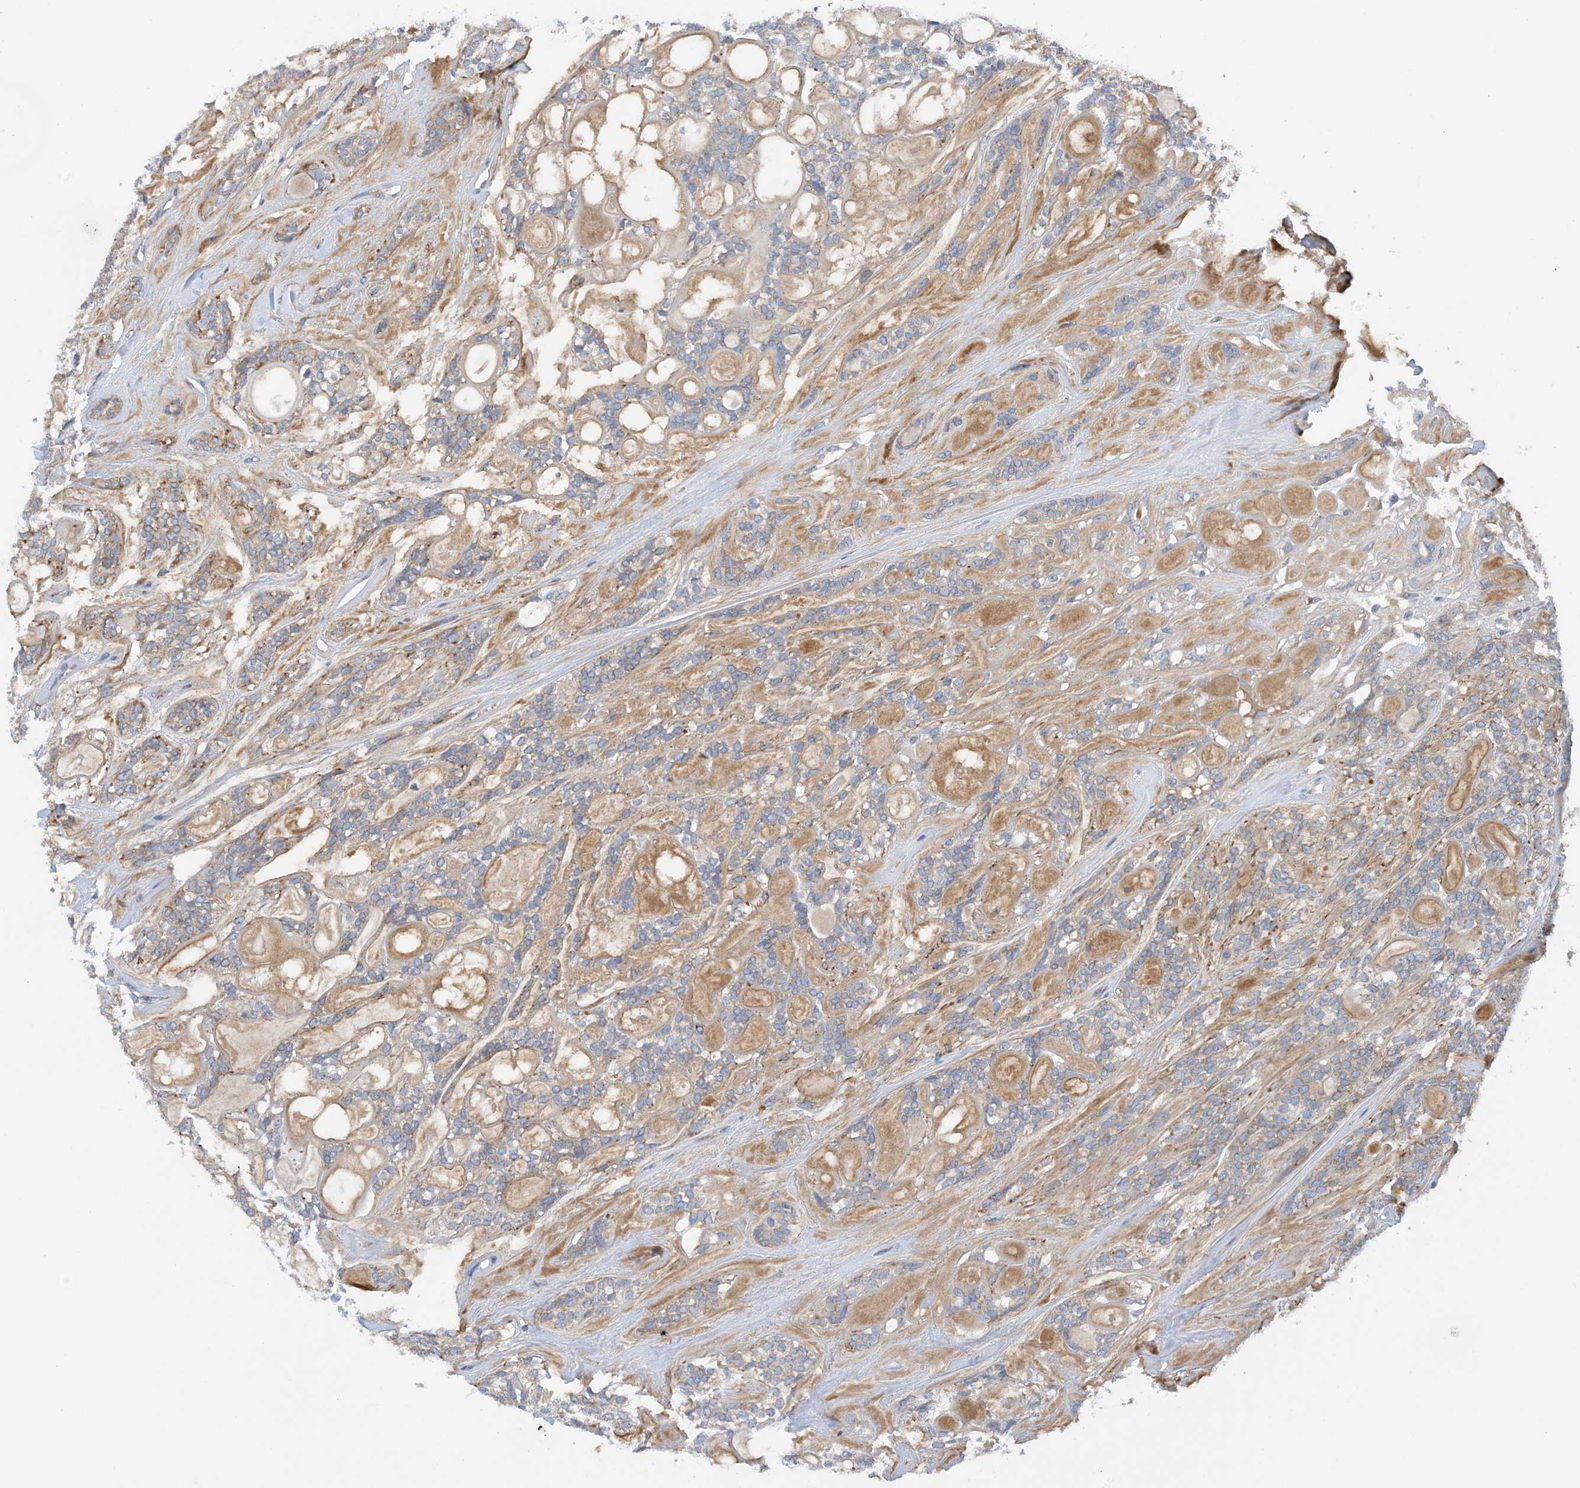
{"staining": {"intensity": "moderate", "quantity": "25%-75%", "location": "cytoplasmic/membranous"}, "tissue": "head and neck cancer", "cell_type": "Tumor cells", "image_type": "cancer", "snomed": [{"axis": "morphology", "description": "Adenocarcinoma, NOS"}, {"axis": "topography", "description": "Head-Neck"}], "caption": "A brown stain shows moderate cytoplasmic/membranous expression of a protein in human head and neck cancer tumor cells.", "gene": "SLC5A11", "patient": {"sex": "male", "age": 66}}